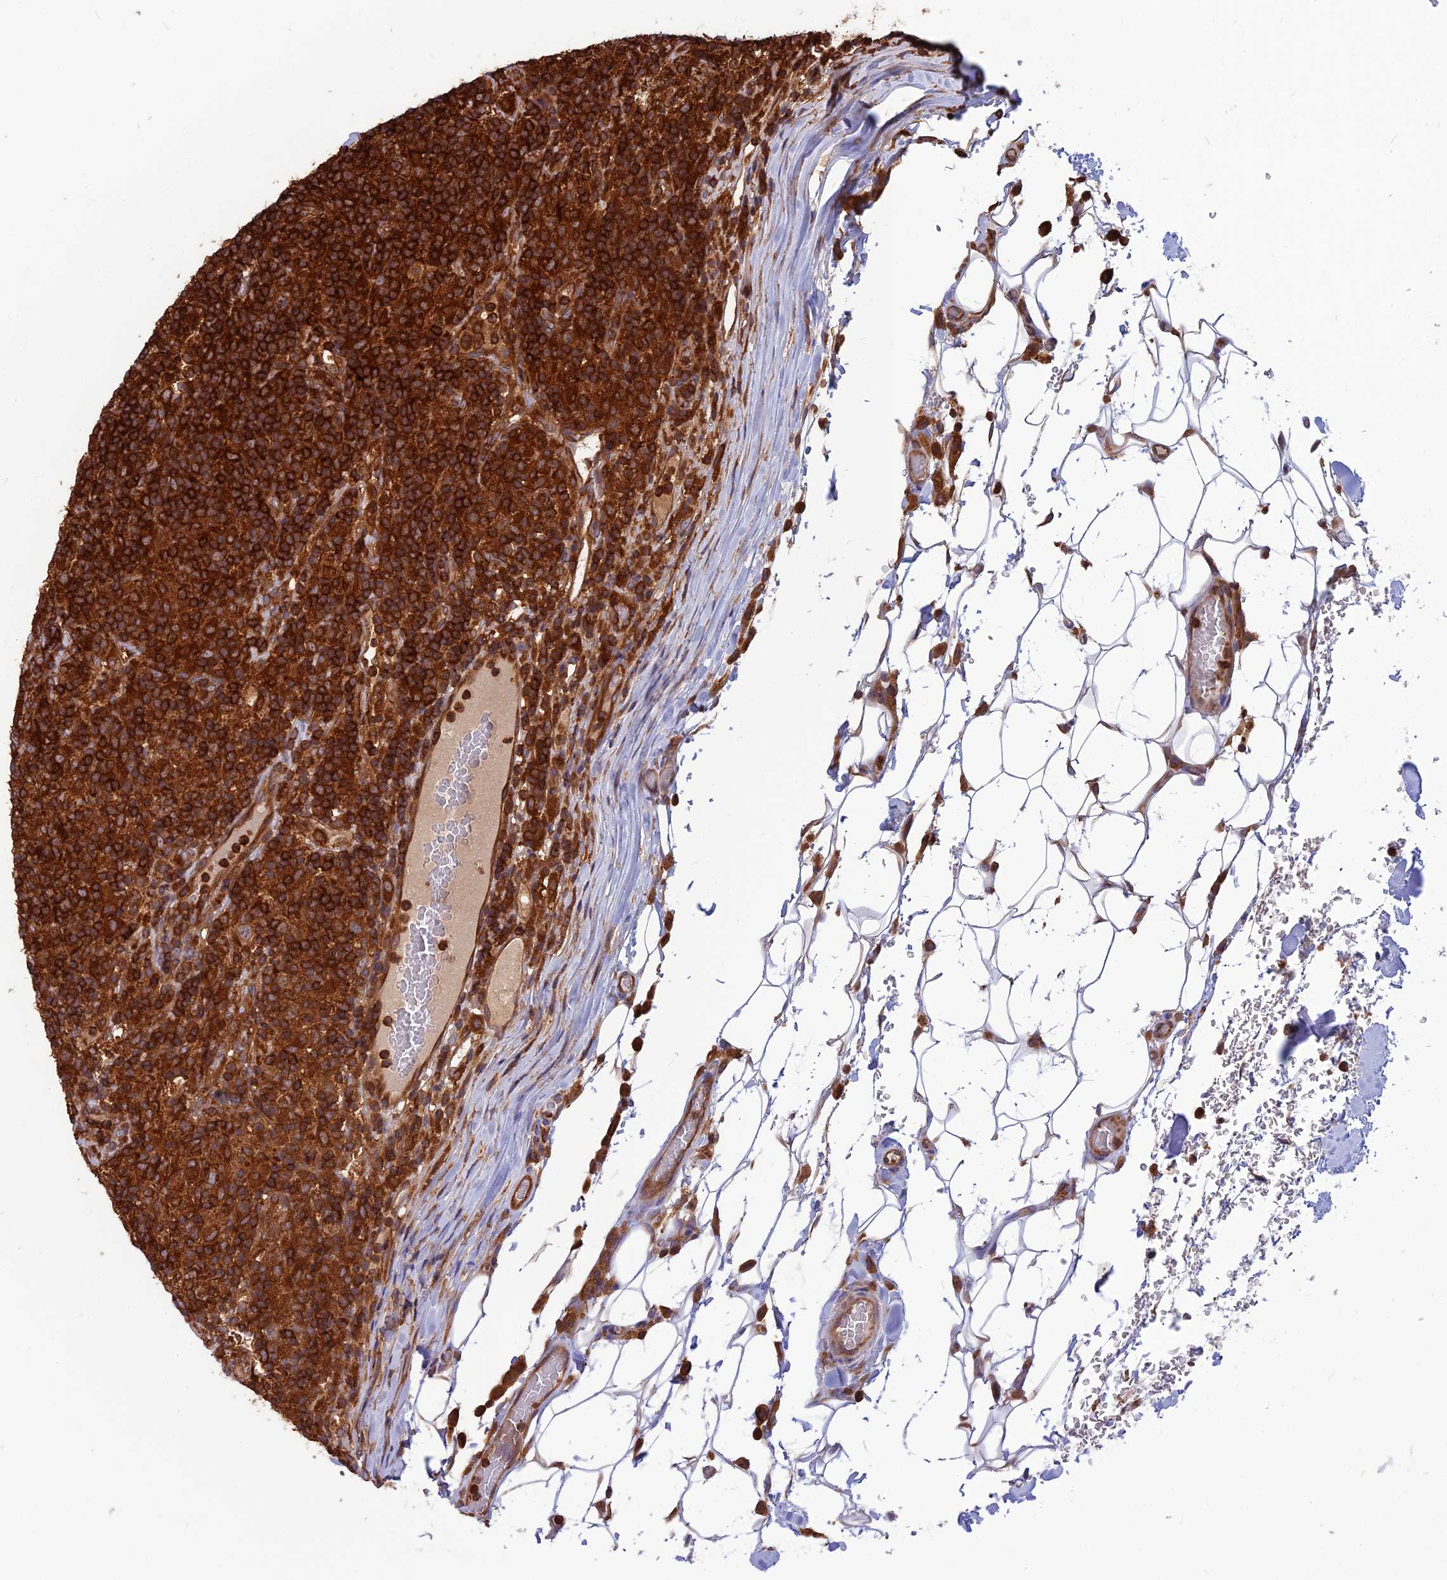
{"staining": {"intensity": "moderate", "quantity": ">75%", "location": "cytoplasmic/membranous"}, "tissue": "lymphoma", "cell_type": "Tumor cells", "image_type": "cancer", "snomed": [{"axis": "morphology", "description": "Hodgkin's disease, NOS"}, {"axis": "topography", "description": "Lymph node"}], "caption": "Protein expression analysis of Hodgkin's disease demonstrates moderate cytoplasmic/membranous expression in about >75% of tumor cells.", "gene": "WDR1", "patient": {"sex": "male", "age": 70}}